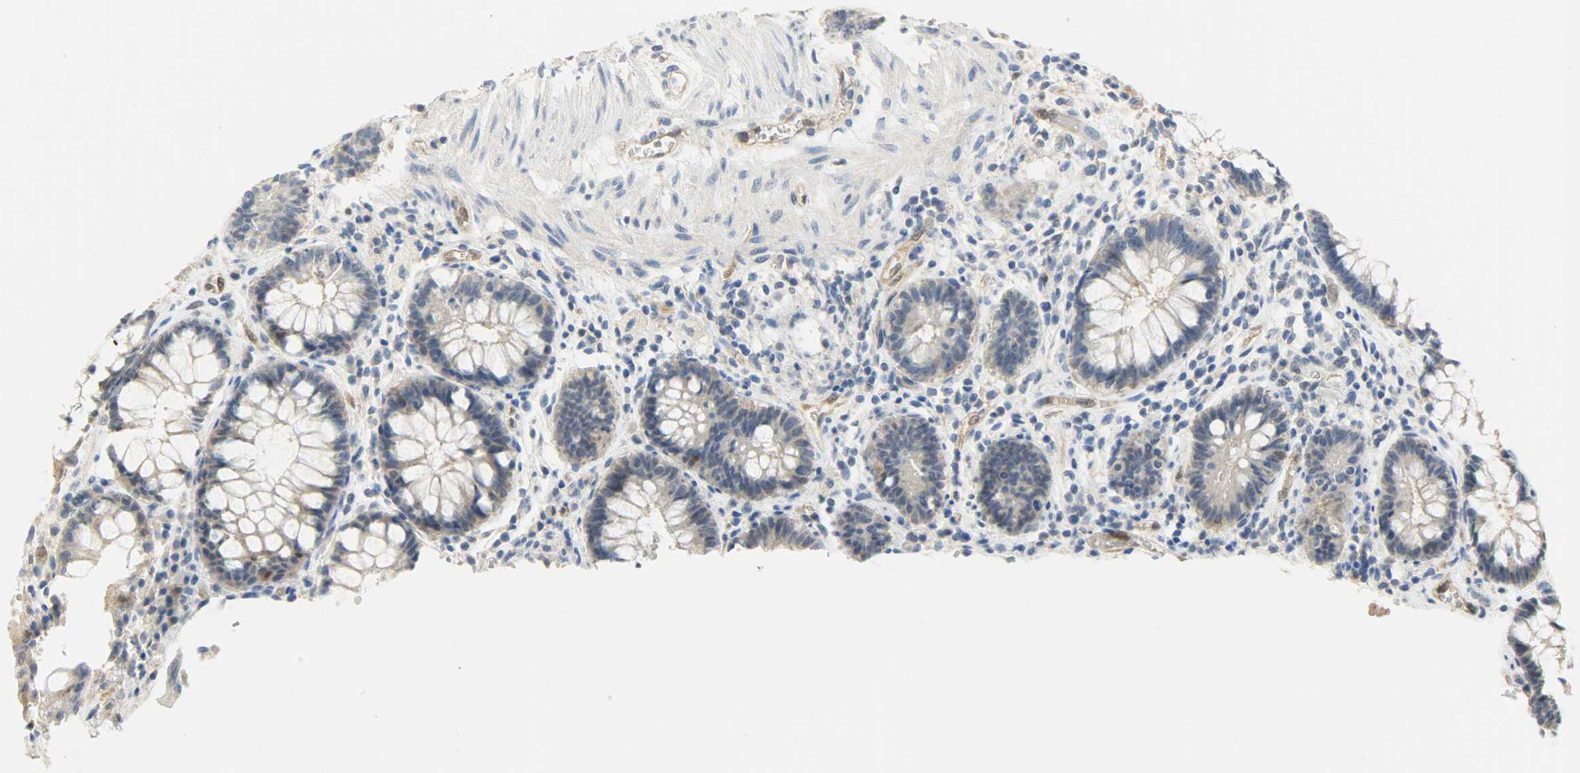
{"staining": {"intensity": "negative", "quantity": "none", "location": "none"}, "tissue": "rectum", "cell_type": "Glandular cells", "image_type": "normal", "snomed": [{"axis": "morphology", "description": "Normal tissue, NOS"}, {"axis": "topography", "description": "Rectum"}], "caption": "Immunohistochemistry (IHC) of normal human rectum reveals no staining in glandular cells.", "gene": "FKBP1A", "patient": {"sex": "female", "age": 46}}